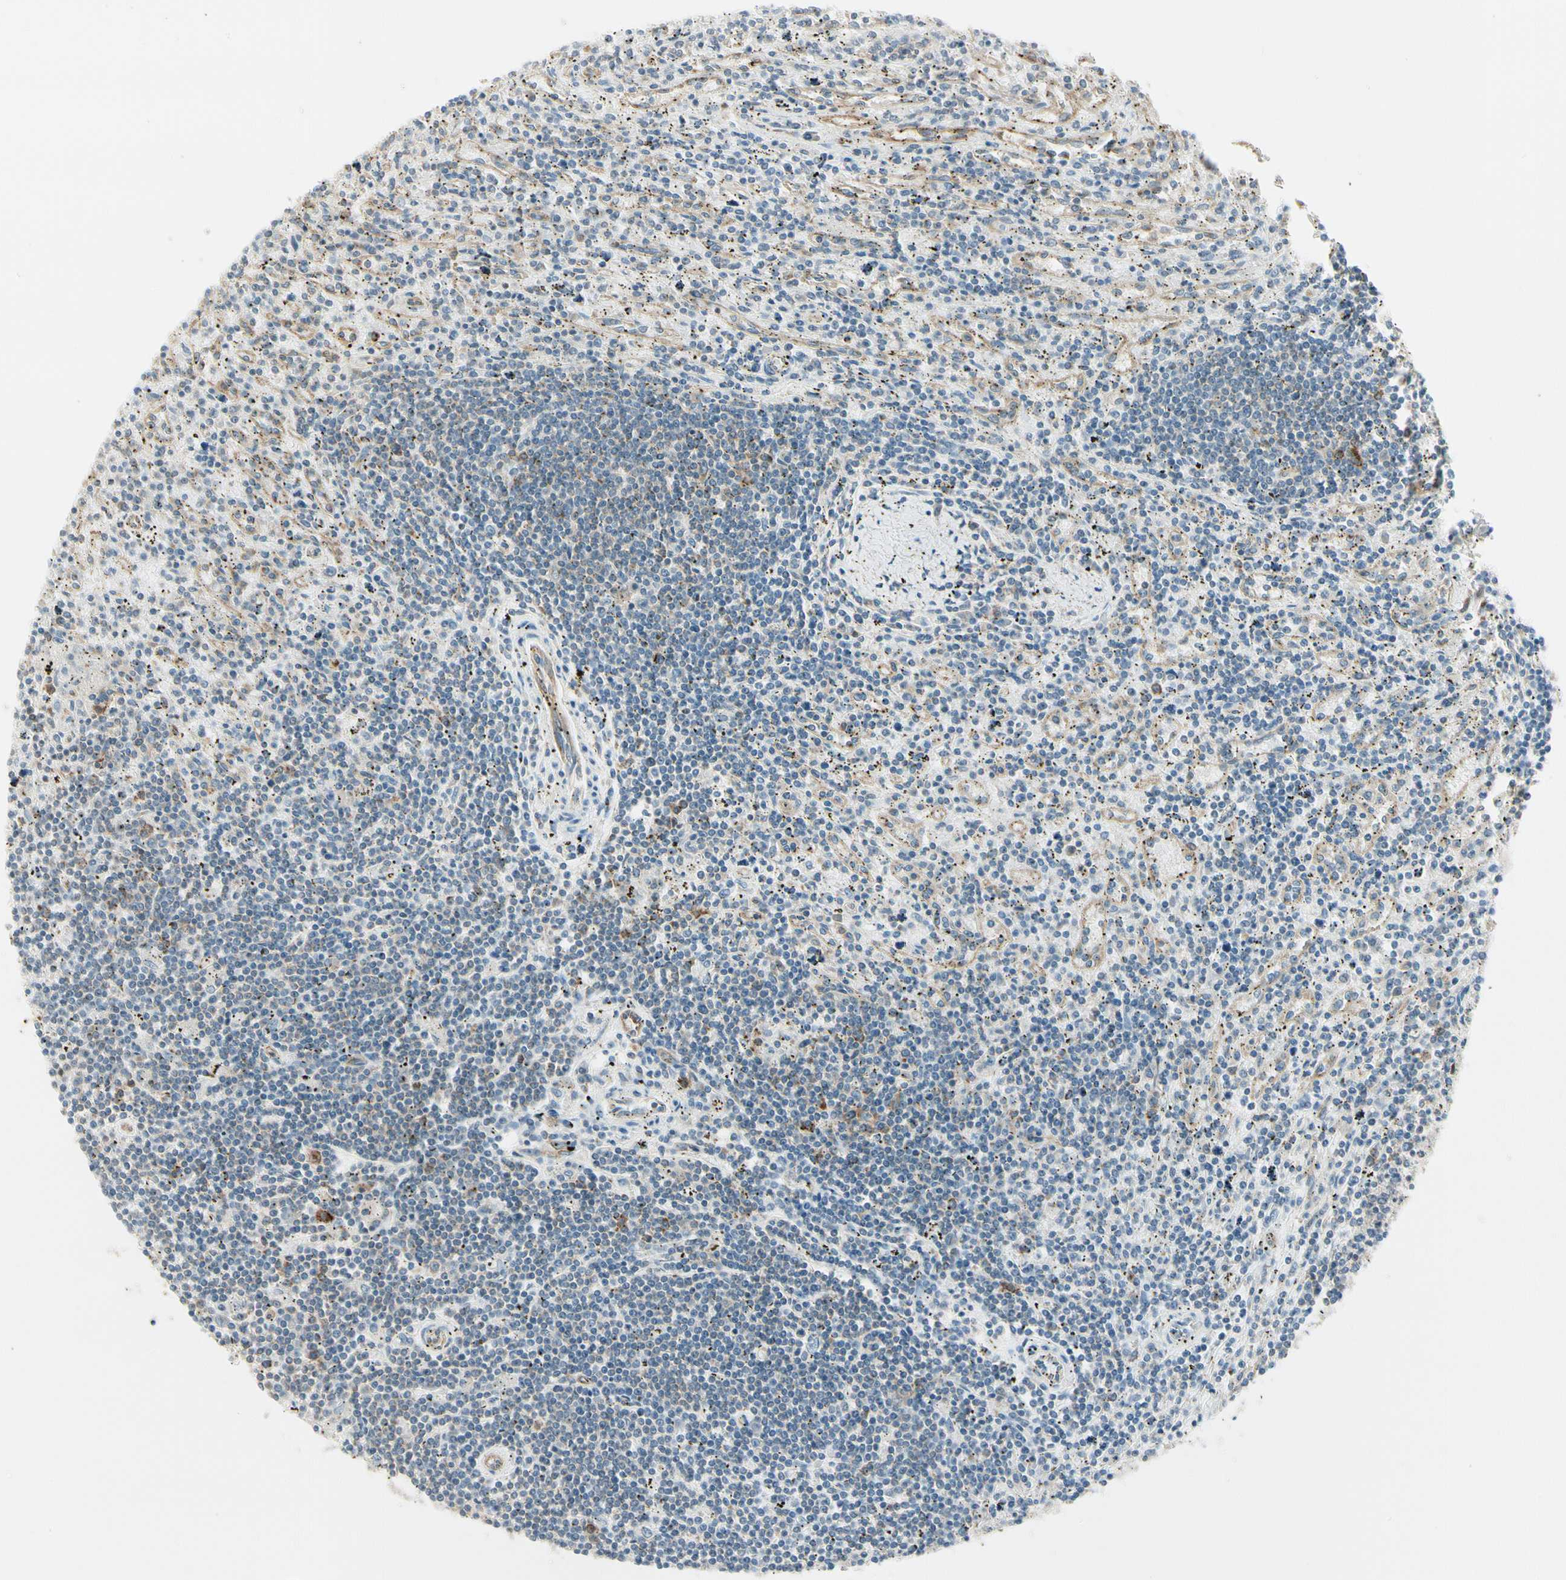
{"staining": {"intensity": "moderate", "quantity": "<25%", "location": "cytoplasmic/membranous"}, "tissue": "lymphoma", "cell_type": "Tumor cells", "image_type": "cancer", "snomed": [{"axis": "morphology", "description": "Malignant lymphoma, non-Hodgkin's type, Low grade"}, {"axis": "topography", "description": "Spleen"}], "caption": "Immunohistochemistry histopathology image of neoplastic tissue: lymphoma stained using IHC displays low levels of moderate protein expression localized specifically in the cytoplasmic/membranous of tumor cells, appearing as a cytoplasmic/membranous brown color.", "gene": "AGFG1", "patient": {"sex": "male", "age": 76}}